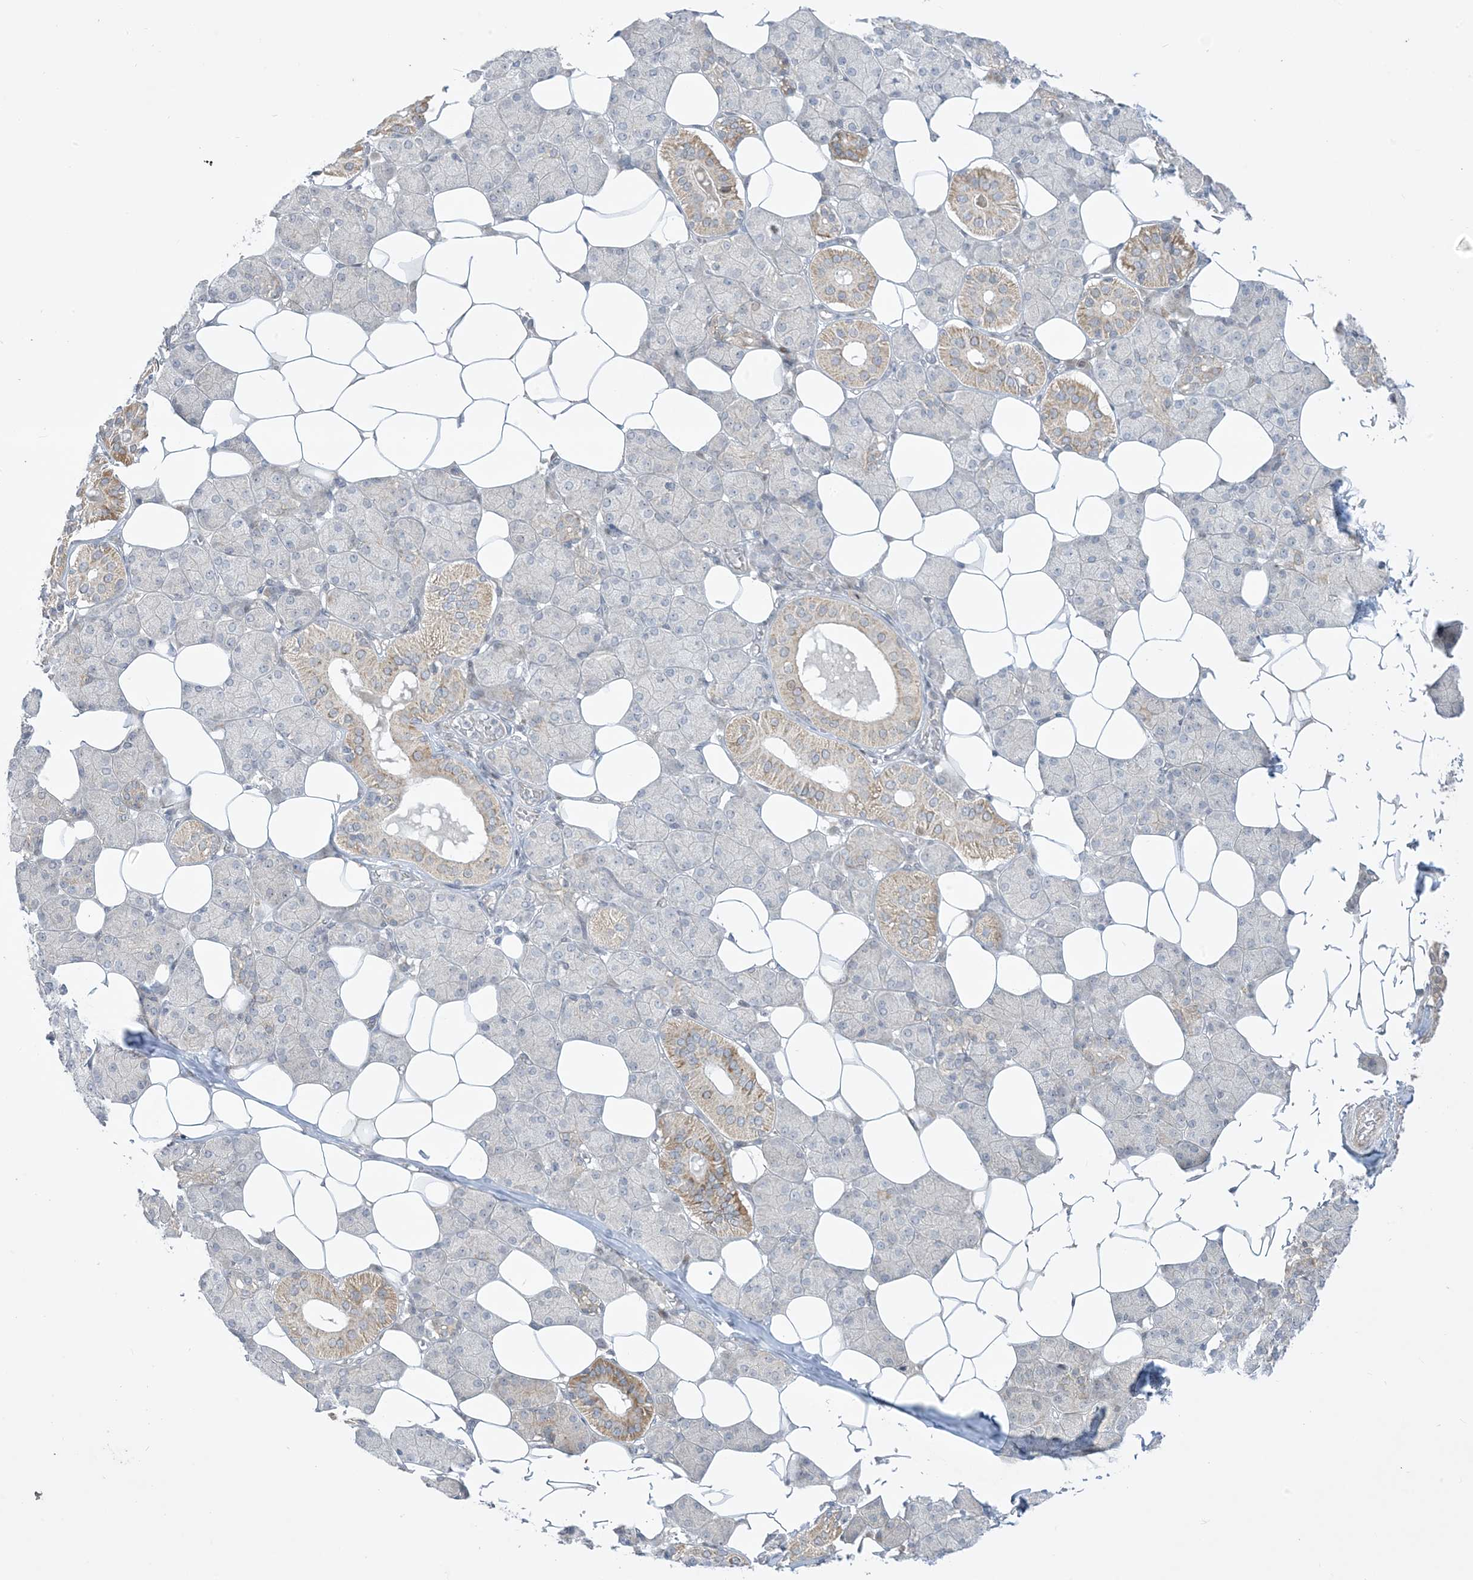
{"staining": {"intensity": "moderate", "quantity": "<25%", "location": "cytoplasmic/membranous"}, "tissue": "salivary gland", "cell_type": "Glandular cells", "image_type": "normal", "snomed": [{"axis": "morphology", "description": "Normal tissue, NOS"}, {"axis": "topography", "description": "Salivary gland"}], "caption": "Protein staining by immunohistochemistry shows moderate cytoplasmic/membranous expression in about <25% of glandular cells in benign salivary gland.", "gene": "SOGA3", "patient": {"sex": "female", "age": 33}}